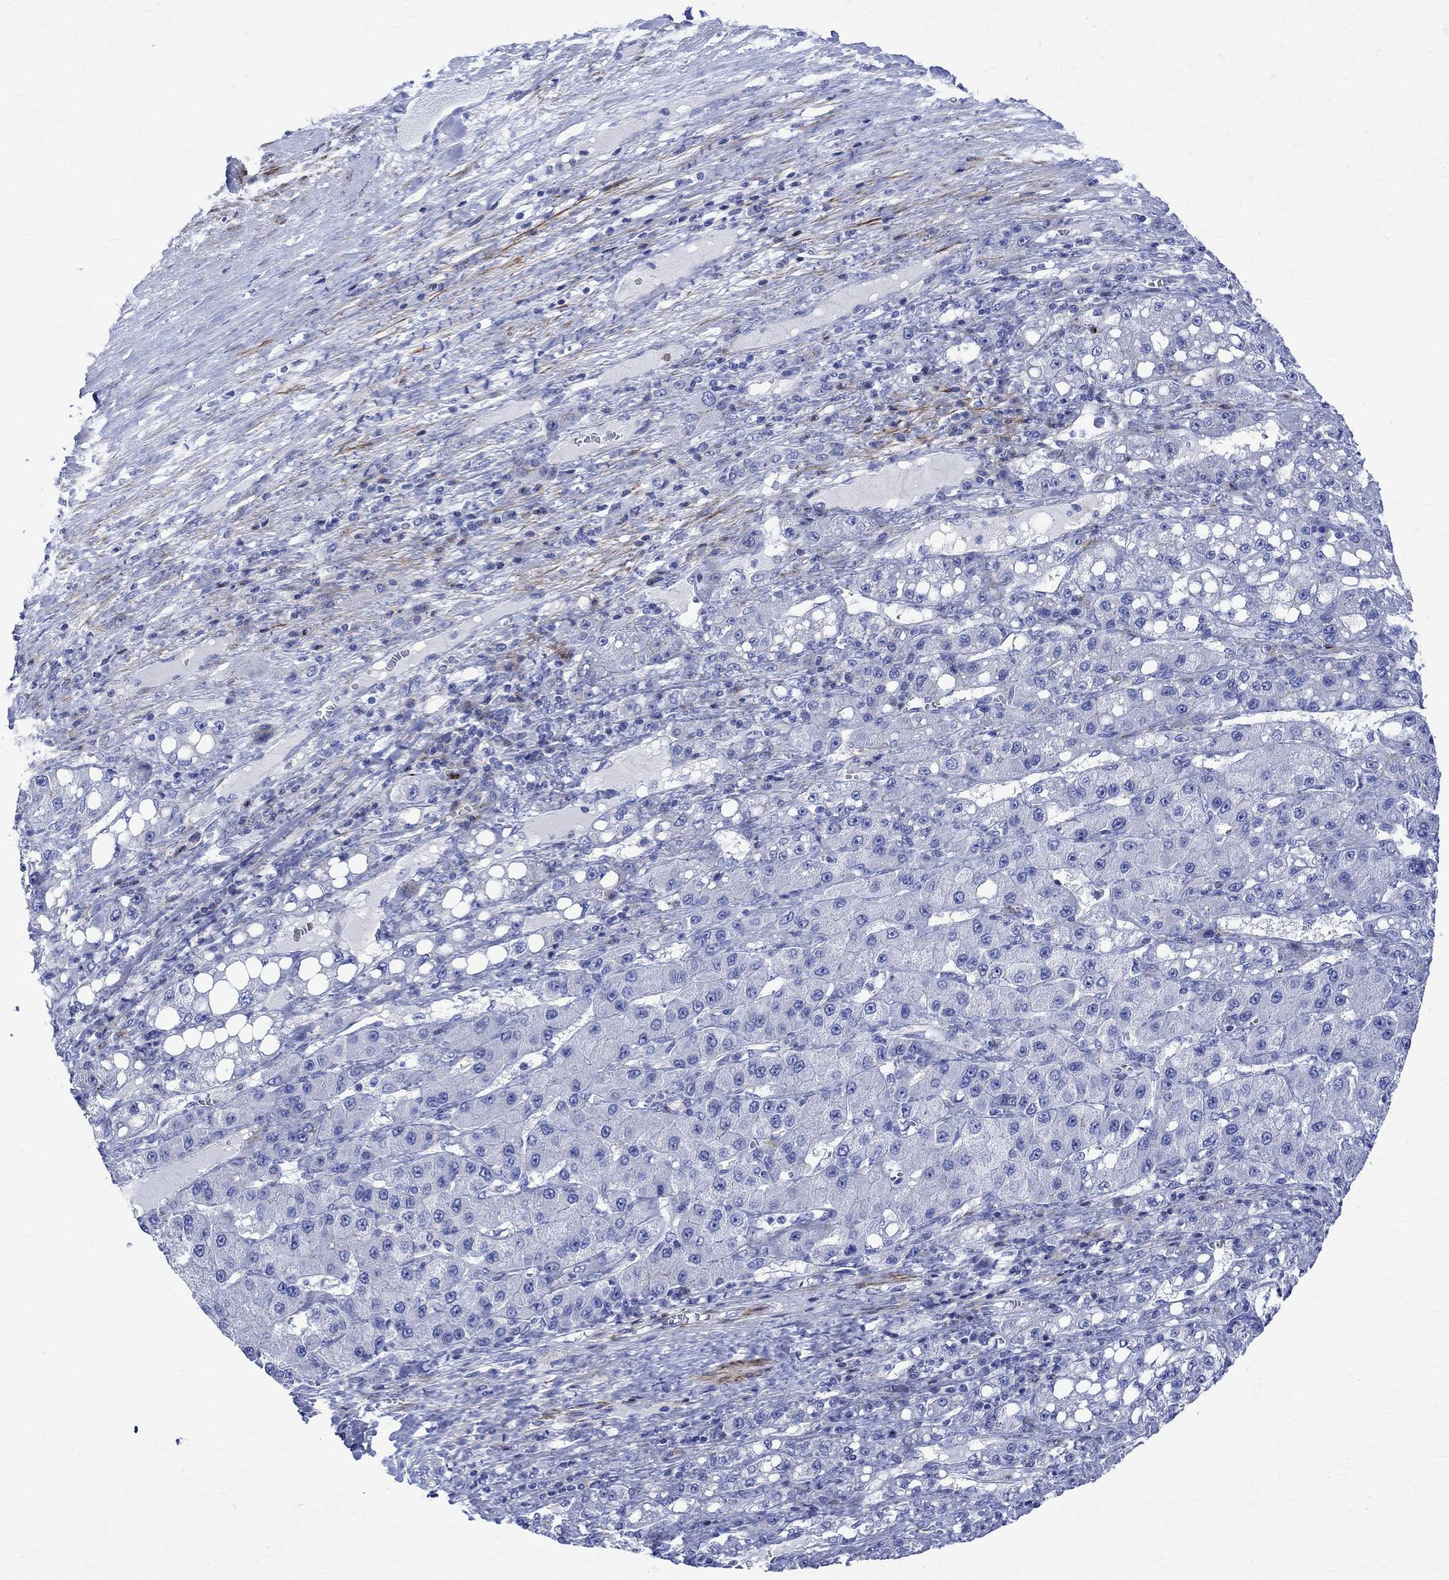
{"staining": {"intensity": "negative", "quantity": "none", "location": "none"}, "tissue": "liver cancer", "cell_type": "Tumor cells", "image_type": "cancer", "snomed": [{"axis": "morphology", "description": "Carcinoma, Hepatocellular, NOS"}, {"axis": "topography", "description": "Liver"}], "caption": "DAB (3,3'-diaminobenzidine) immunohistochemical staining of hepatocellular carcinoma (liver) demonstrates no significant expression in tumor cells.", "gene": "PARVB", "patient": {"sex": "female", "age": 65}}